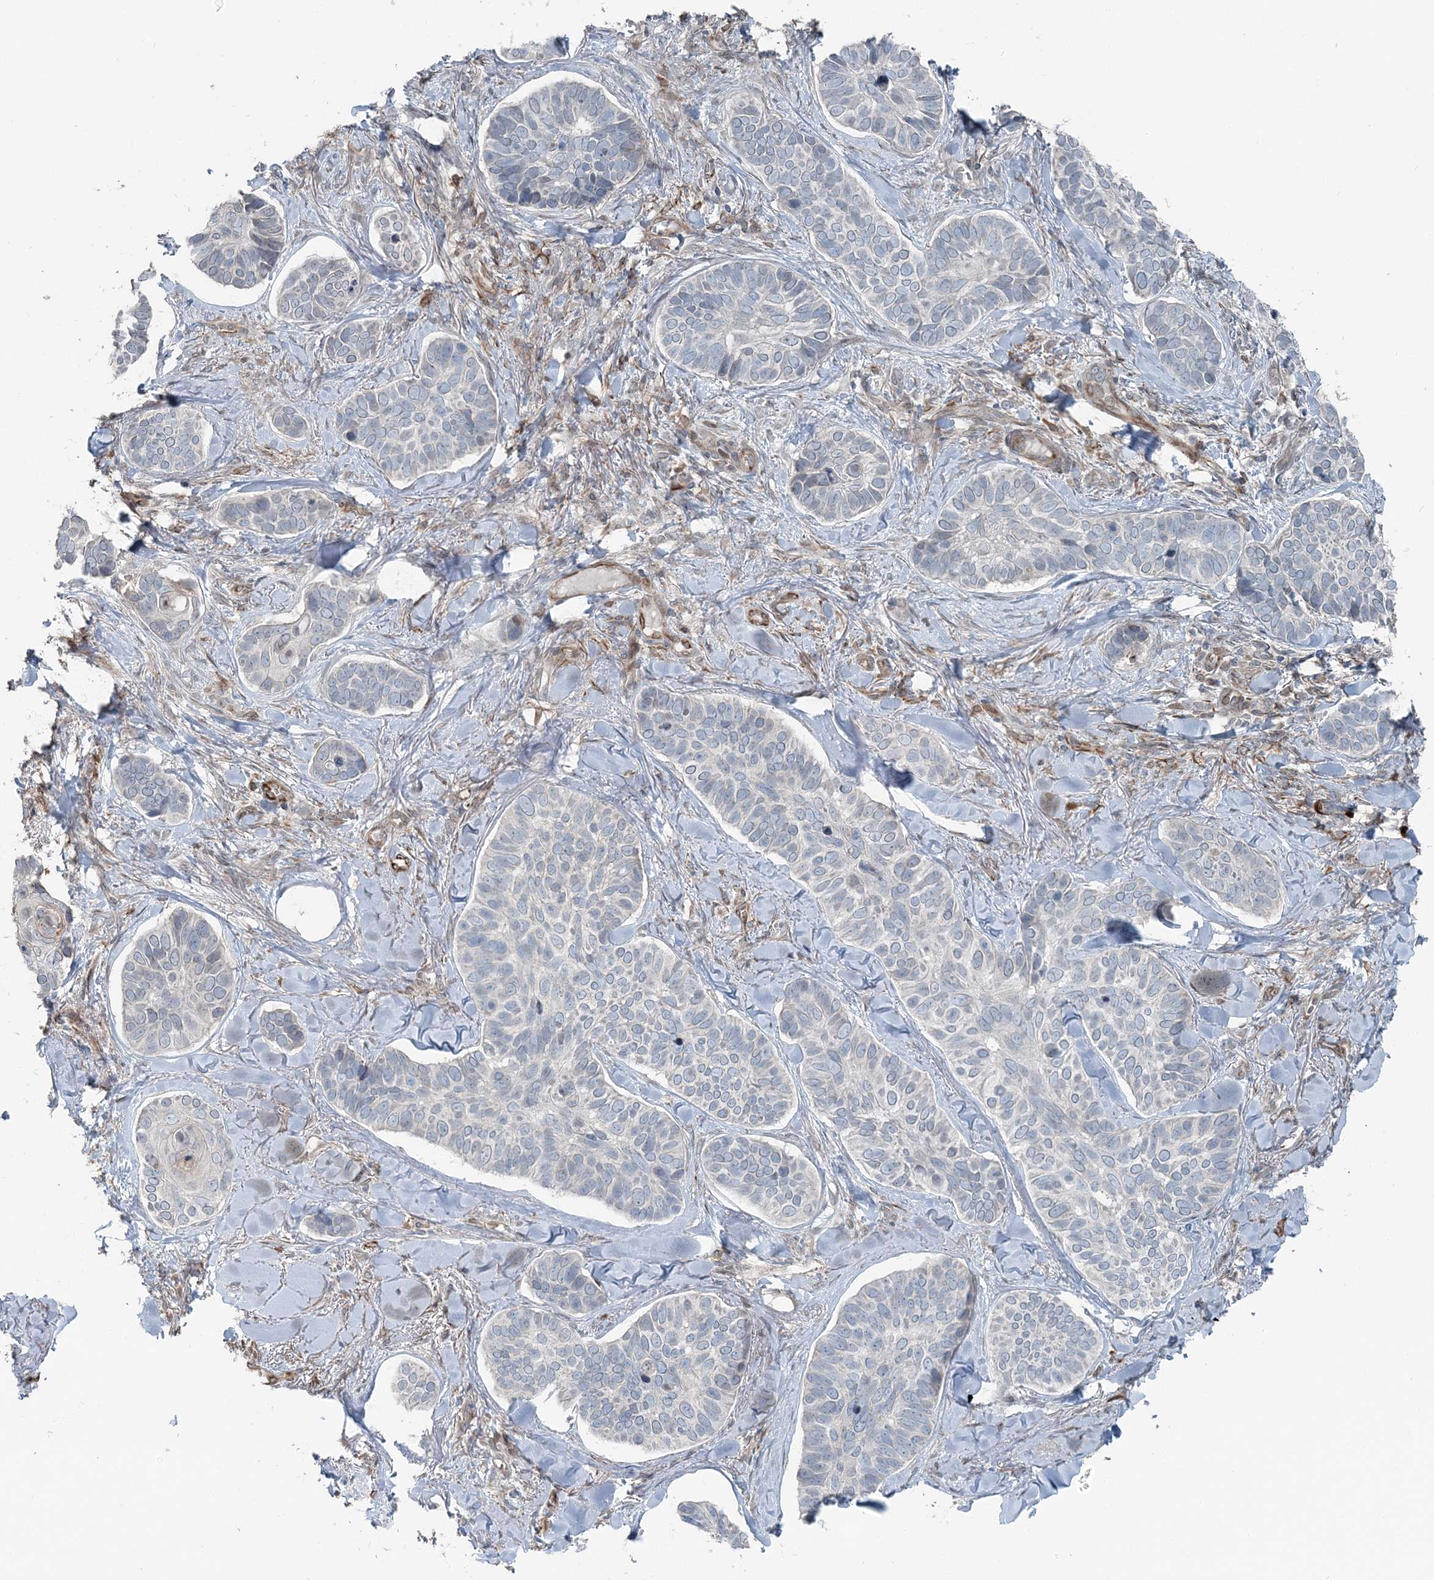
{"staining": {"intensity": "negative", "quantity": "none", "location": "none"}, "tissue": "skin cancer", "cell_type": "Tumor cells", "image_type": "cancer", "snomed": [{"axis": "morphology", "description": "Basal cell carcinoma"}, {"axis": "topography", "description": "Skin"}], "caption": "An IHC photomicrograph of skin cancer (basal cell carcinoma) is shown. There is no staining in tumor cells of skin cancer (basal cell carcinoma).", "gene": "FBXL17", "patient": {"sex": "male", "age": 62}}